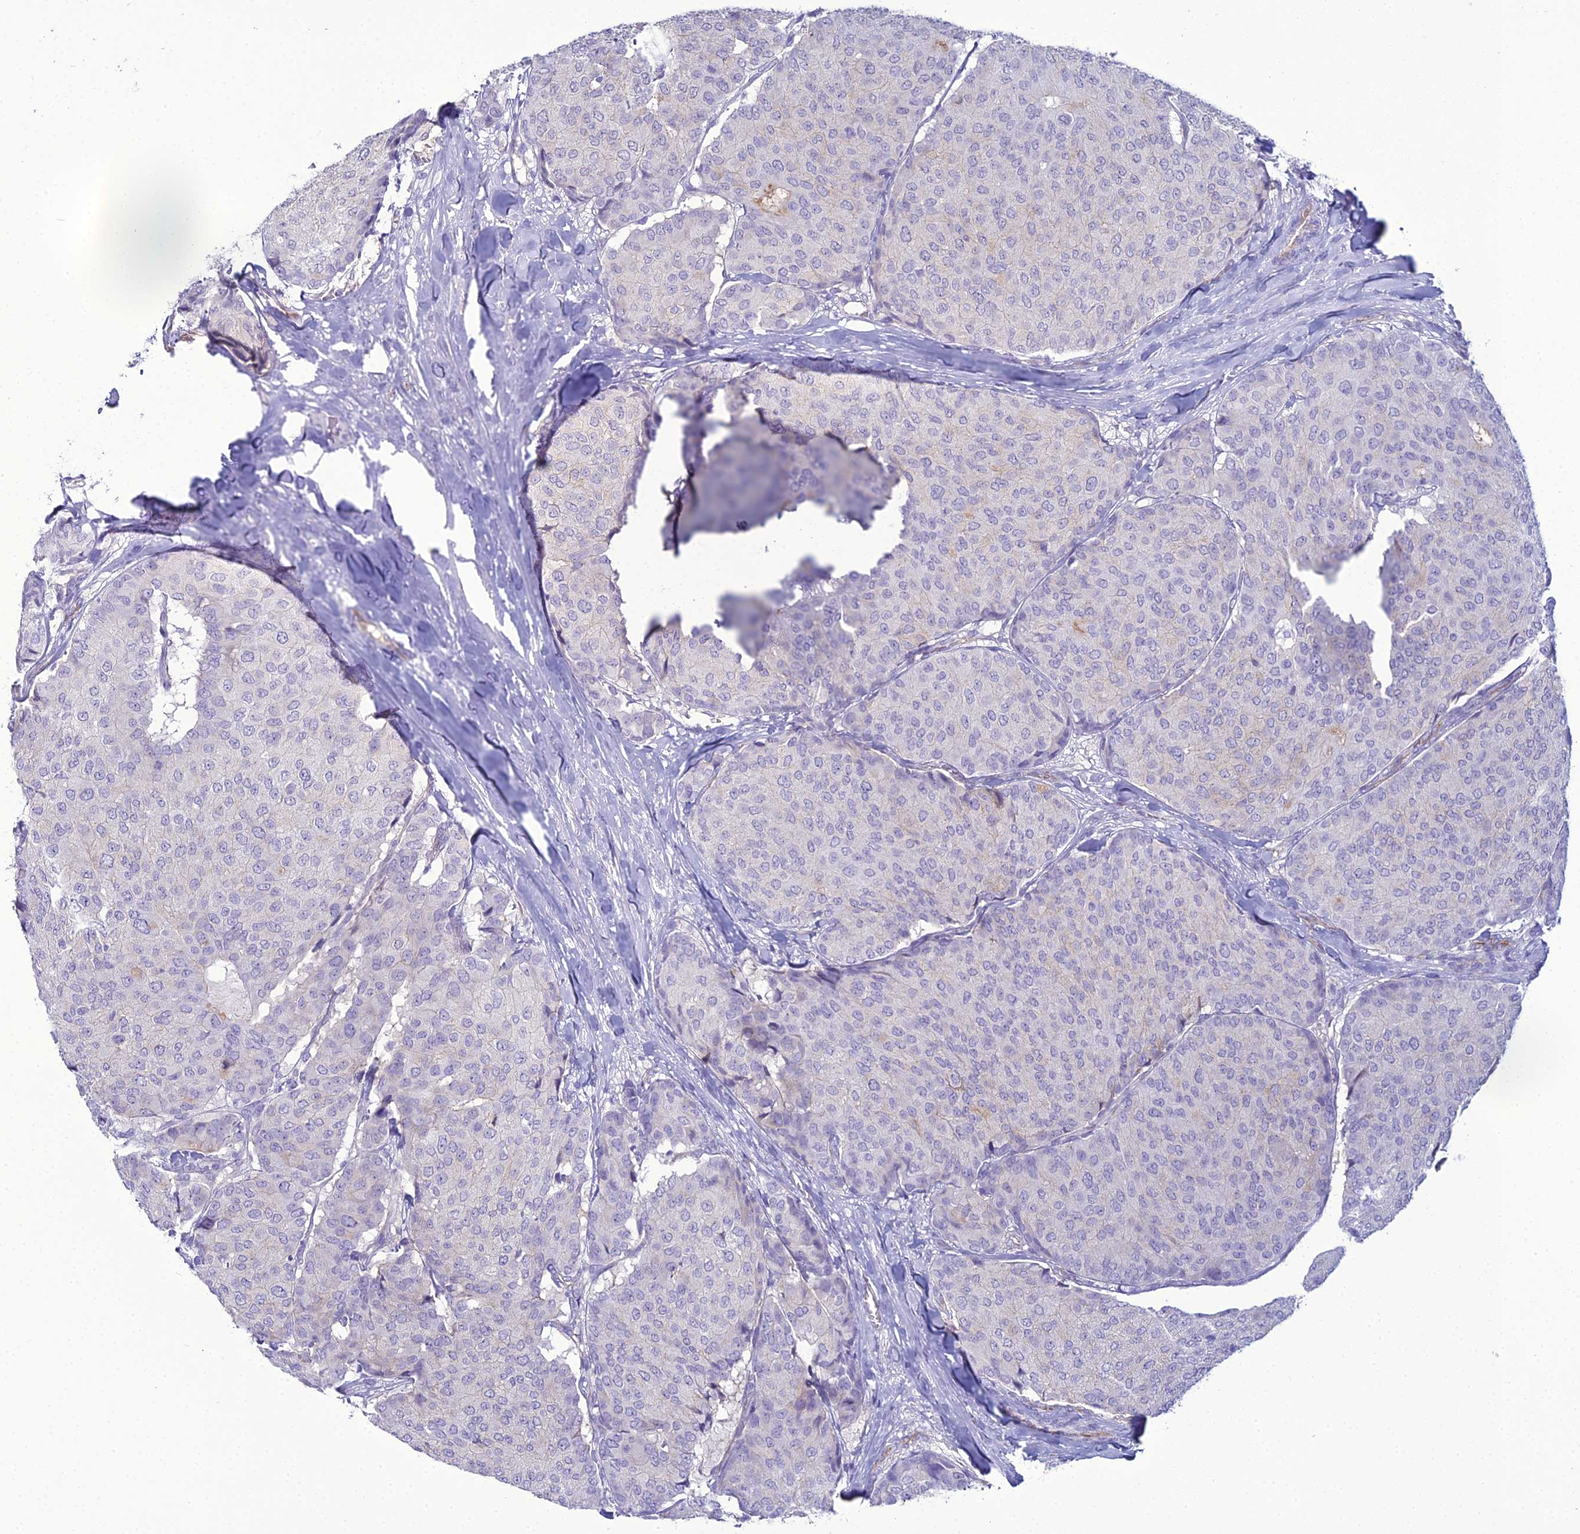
{"staining": {"intensity": "negative", "quantity": "none", "location": "none"}, "tissue": "breast cancer", "cell_type": "Tumor cells", "image_type": "cancer", "snomed": [{"axis": "morphology", "description": "Duct carcinoma"}, {"axis": "topography", "description": "Breast"}], "caption": "Tumor cells are negative for protein expression in human breast intraductal carcinoma.", "gene": "ACE", "patient": {"sex": "female", "age": 75}}